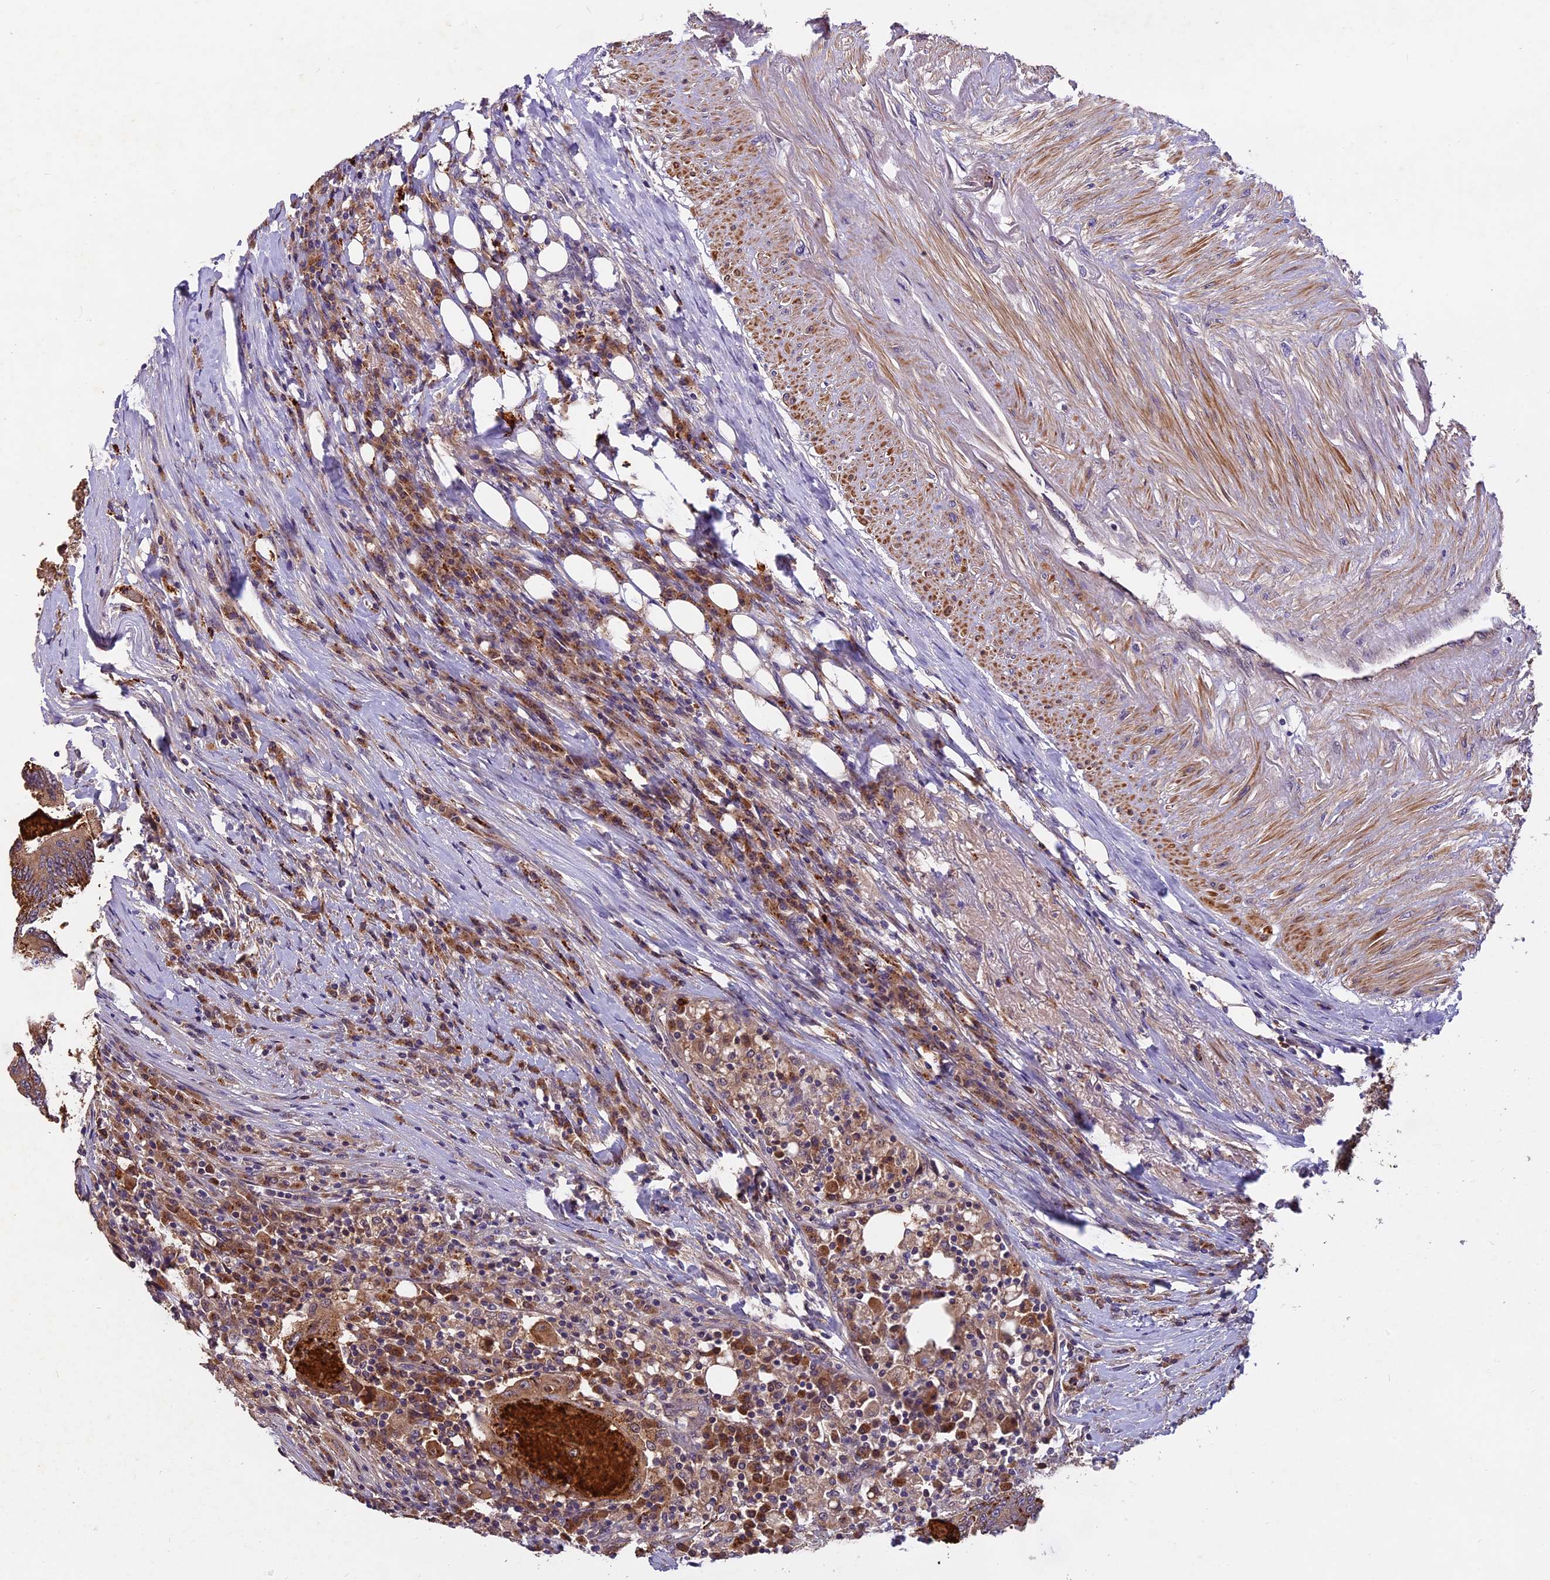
{"staining": {"intensity": "moderate", "quantity": ">75%", "location": "cytoplasmic/membranous"}, "tissue": "colorectal cancer", "cell_type": "Tumor cells", "image_type": "cancer", "snomed": [{"axis": "morphology", "description": "Adenocarcinoma, NOS"}, {"axis": "topography", "description": "Colon"}], "caption": "Tumor cells show moderate cytoplasmic/membranous staining in about >75% of cells in colorectal adenocarcinoma. The staining was performed using DAB (3,3'-diaminobenzidine), with brown indicating positive protein expression. Nuclei are stained blue with hematoxylin.", "gene": "COPE", "patient": {"sex": "male", "age": 83}}